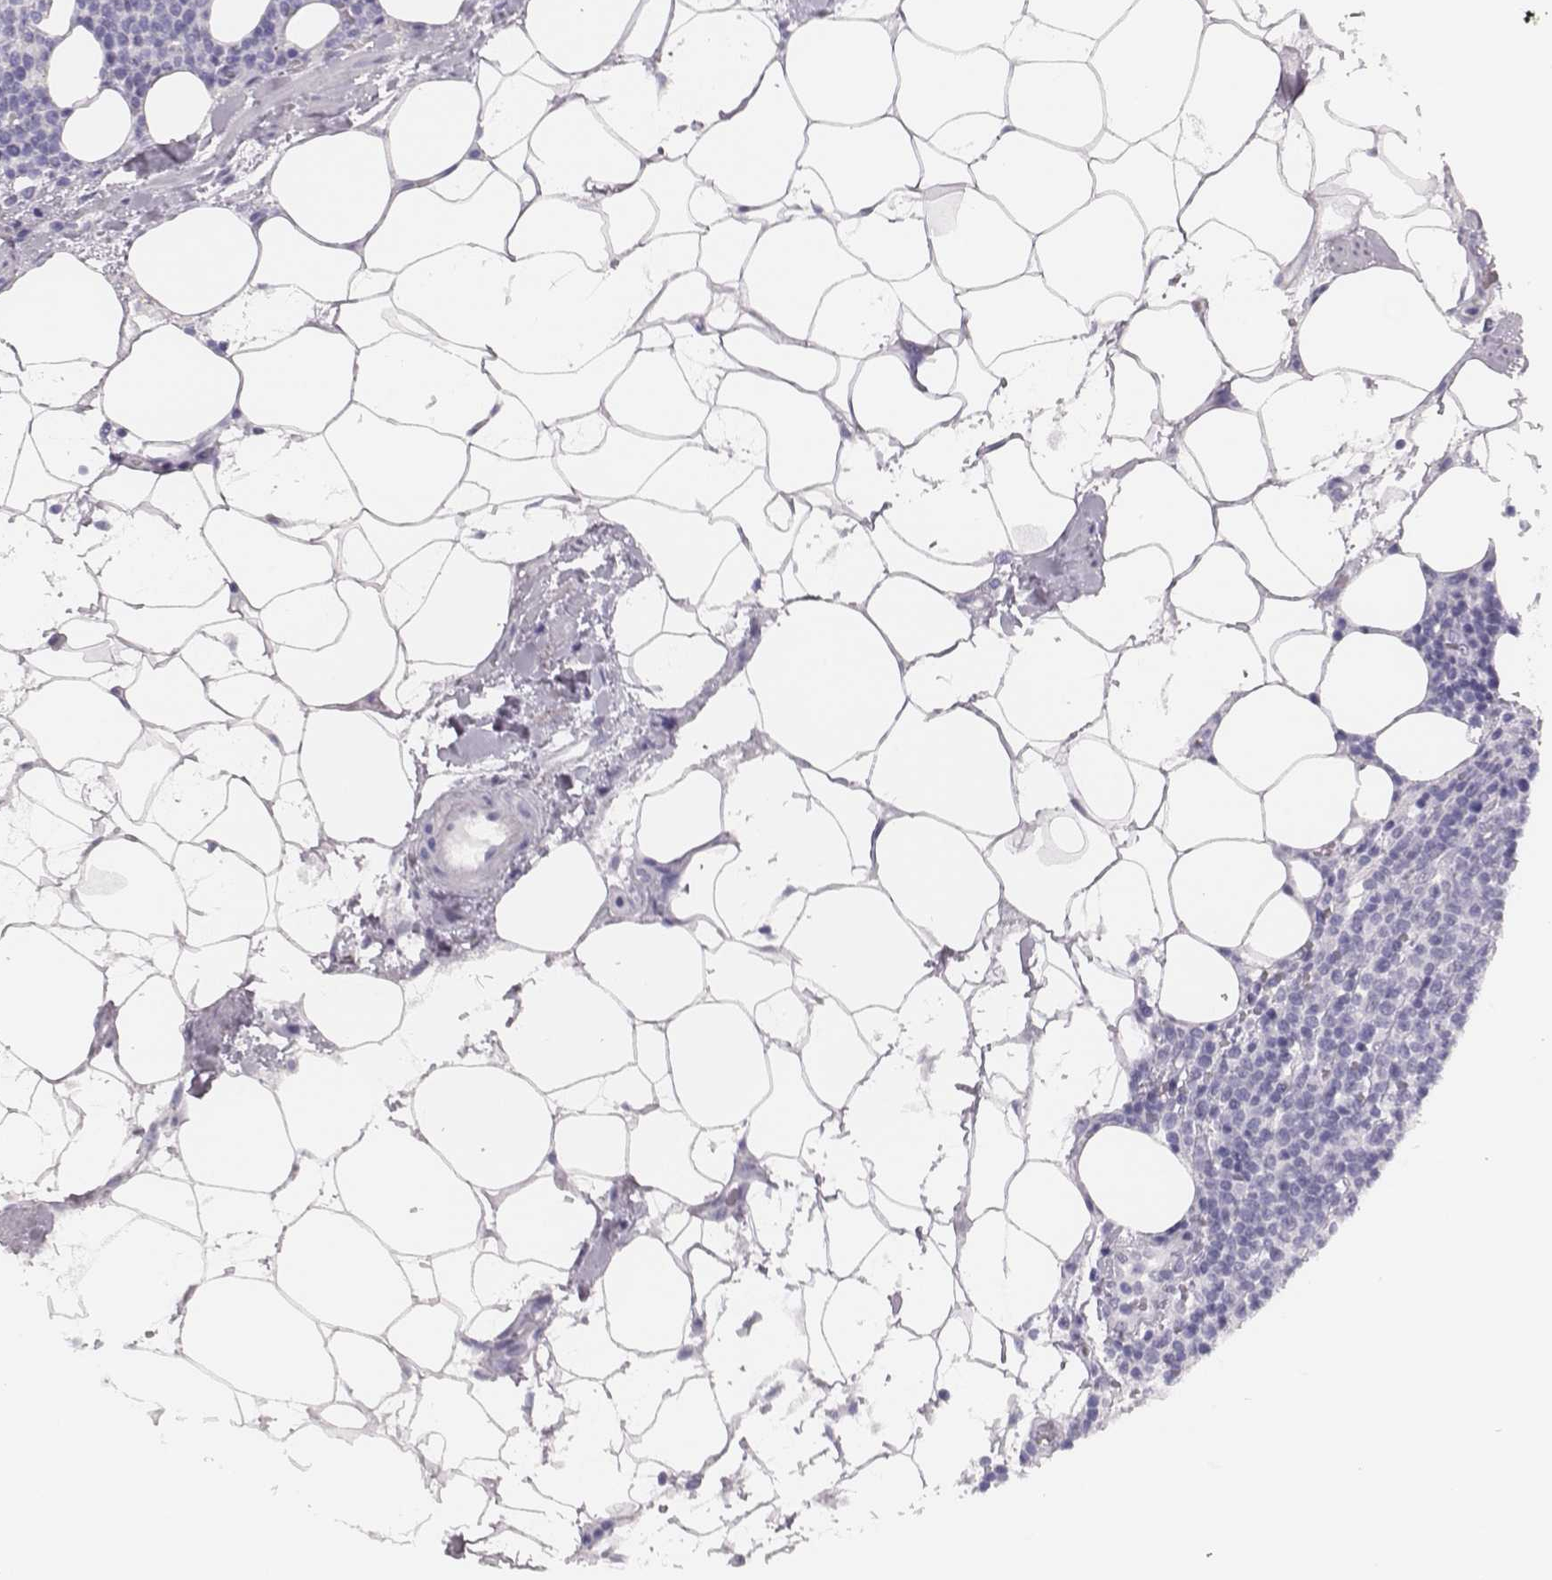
{"staining": {"intensity": "negative", "quantity": "none", "location": "none"}, "tissue": "lymphoma", "cell_type": "Tumor cells", "image_type": "cancer", "snomed": [{"axis": "morphology", "description": "Malignant lymphoma, non-Hodgkin's type, High grade"}, {"axis": "topography", "description": "Lymph node"}], "caption": "This is an immunohistochemistry (IHC) image of human lymphoma. There is no expression in tumor cells.", "gene": "H1-6", "patient": {"sex": "male", "age": 61}}